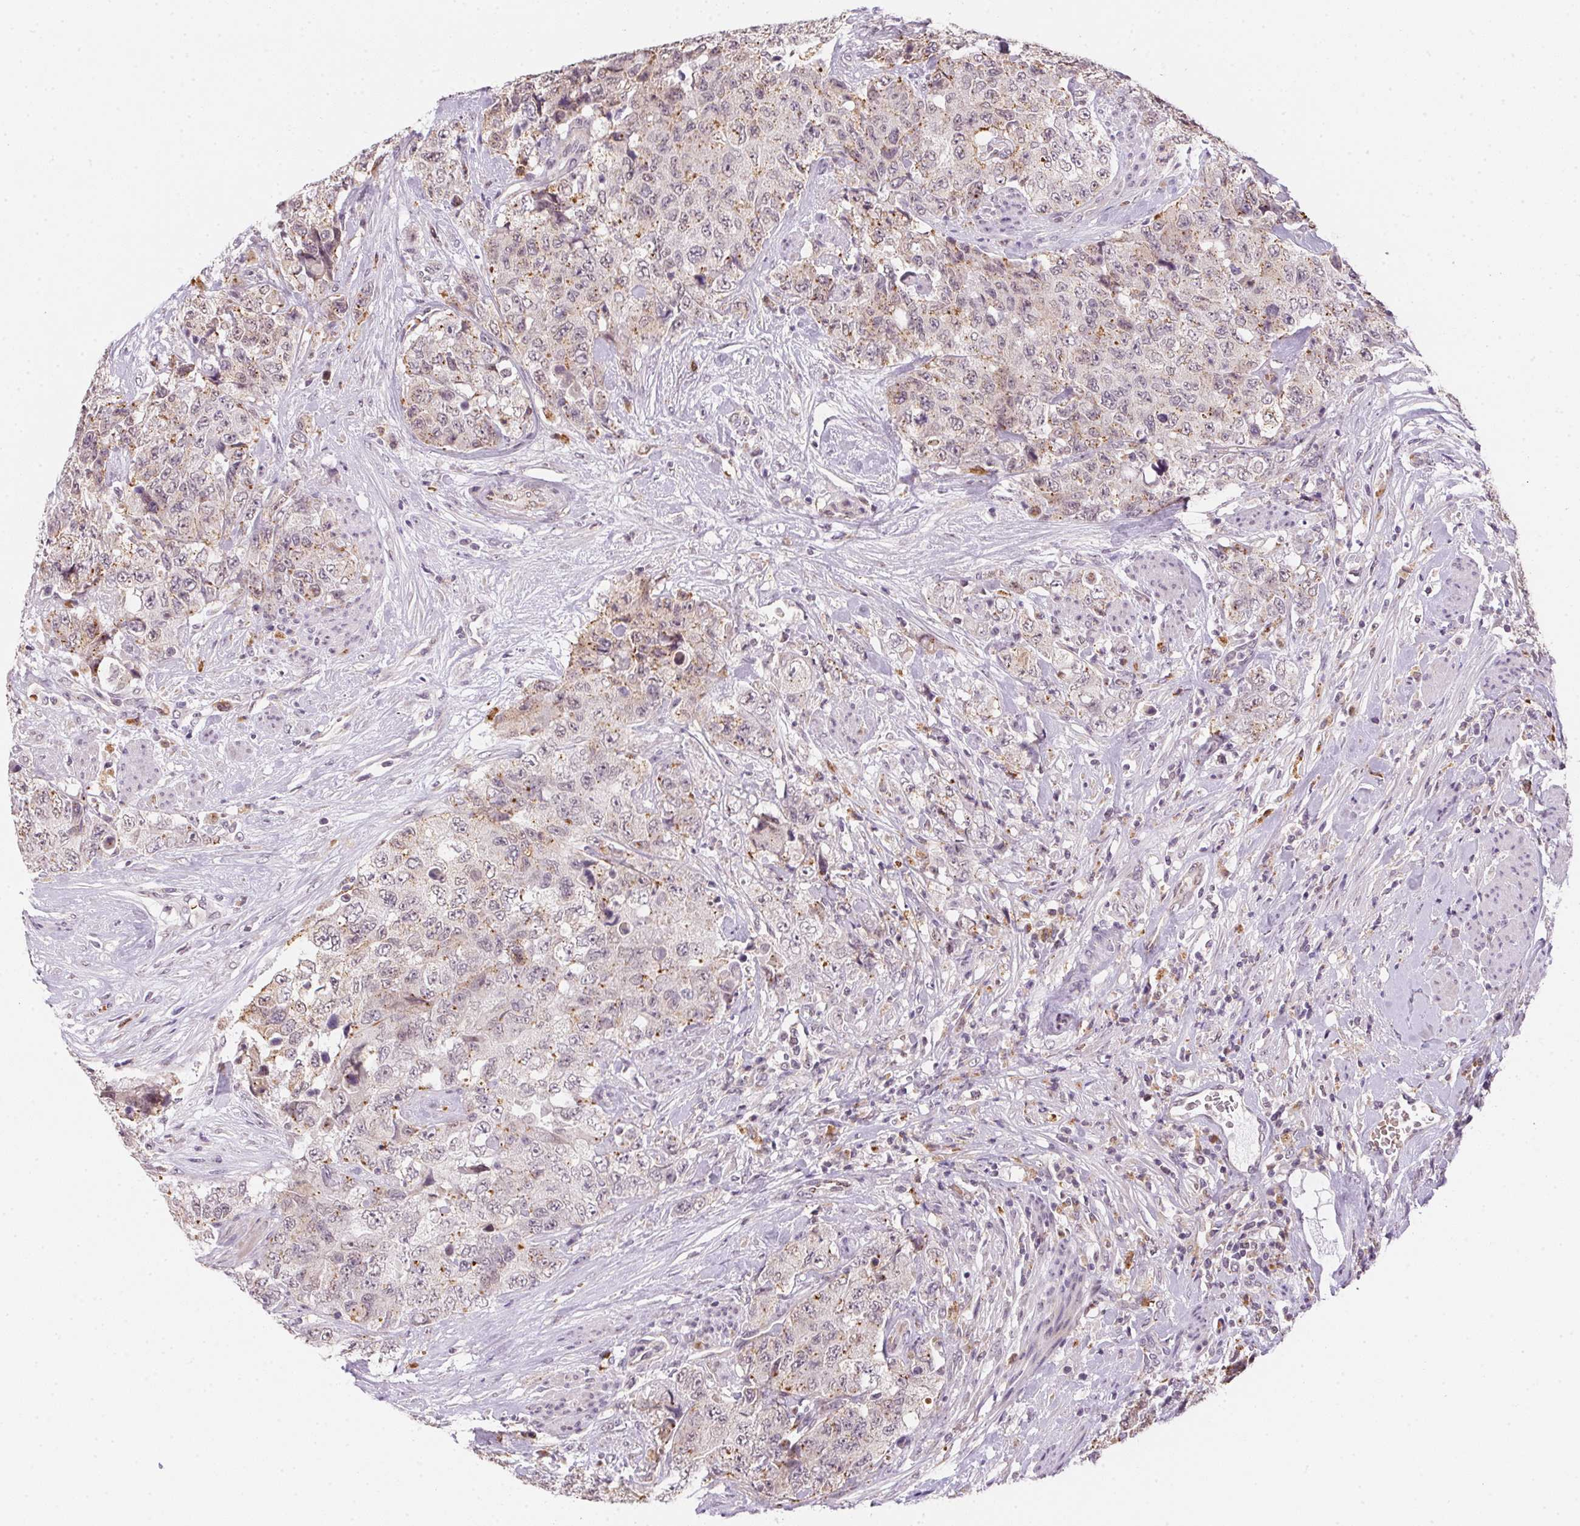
{"staining": {"intensity": "weak", "quantity": "25%-75%", "location": "cytoplasmic/membranous"}, "tissue": "urothelial cancer", "cell_type": "Tumor cells", "image_type": "cancer", "snomed": [{"axis": "morphology", "description": "Urothelial carcinoma, High grade"}, {"axis": "topography", "description": "Urinary bladder"}], "caption": "The histopathology image reveals immunohistochemical staining of urothelial cancer. There is weak cytoplasmic/membranous expression is present in approximately 25%-75% of tumor cells.", "gene": "METTL13", "patient": {"sex": "female", "age": 78}}